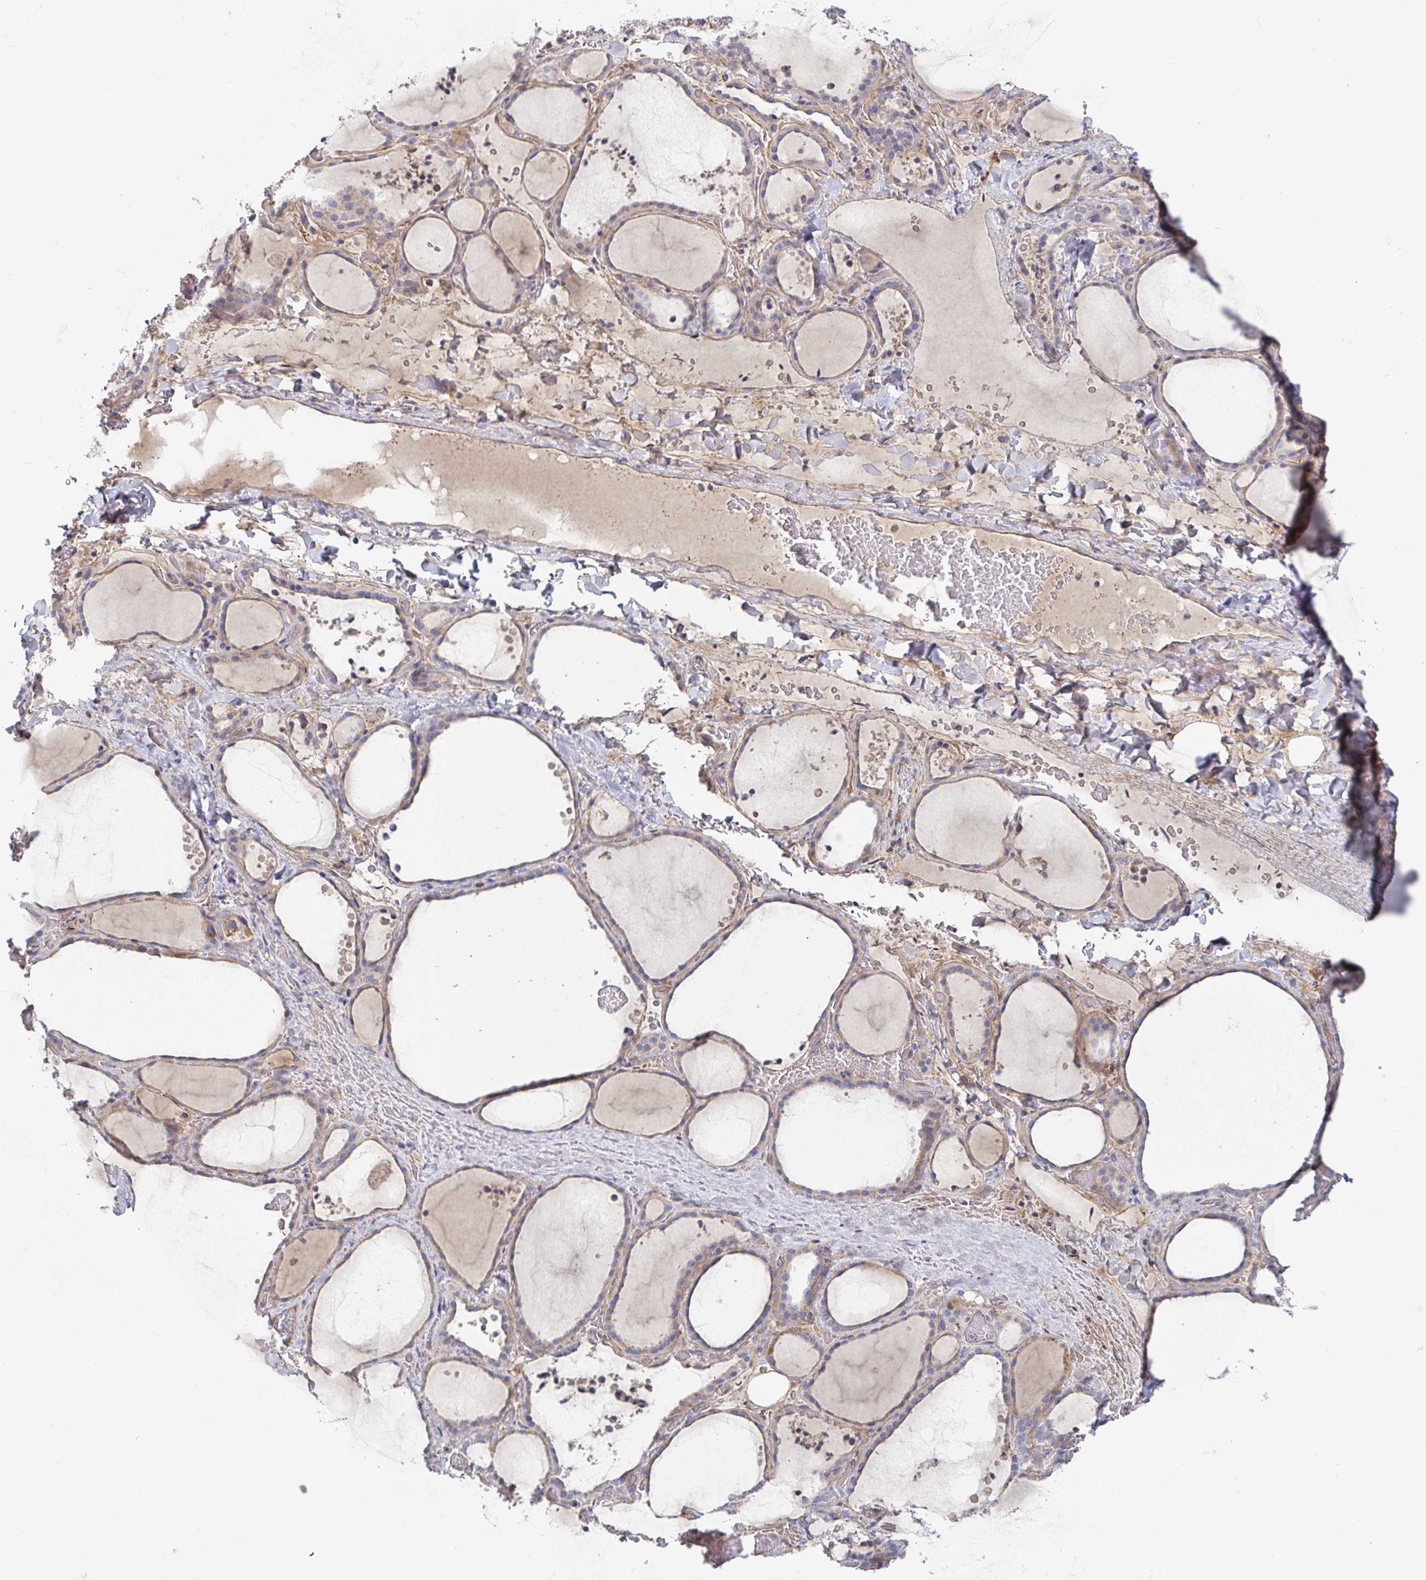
{"staining": {"intensity": "strong", "quantity": "<25%", "location": "cytoplasmic/membranous"}, "tissue": "thyroid gland", "cell_type": "Glandular cells", "image_type": "normal", "snomed": [{"axis": "morphology", "description": "Normal tissue, NOS"}, {"axis": "topography", "description": "Thyroid gland"}], "caption": "The histopathology image exhibits a brown stain indicating the presence of a protein in the cytoplasmic/membranous of glandular cells in thyroid gland.", "gene": "IRAK2", "patient": {"sex": "female", "age": 36}}